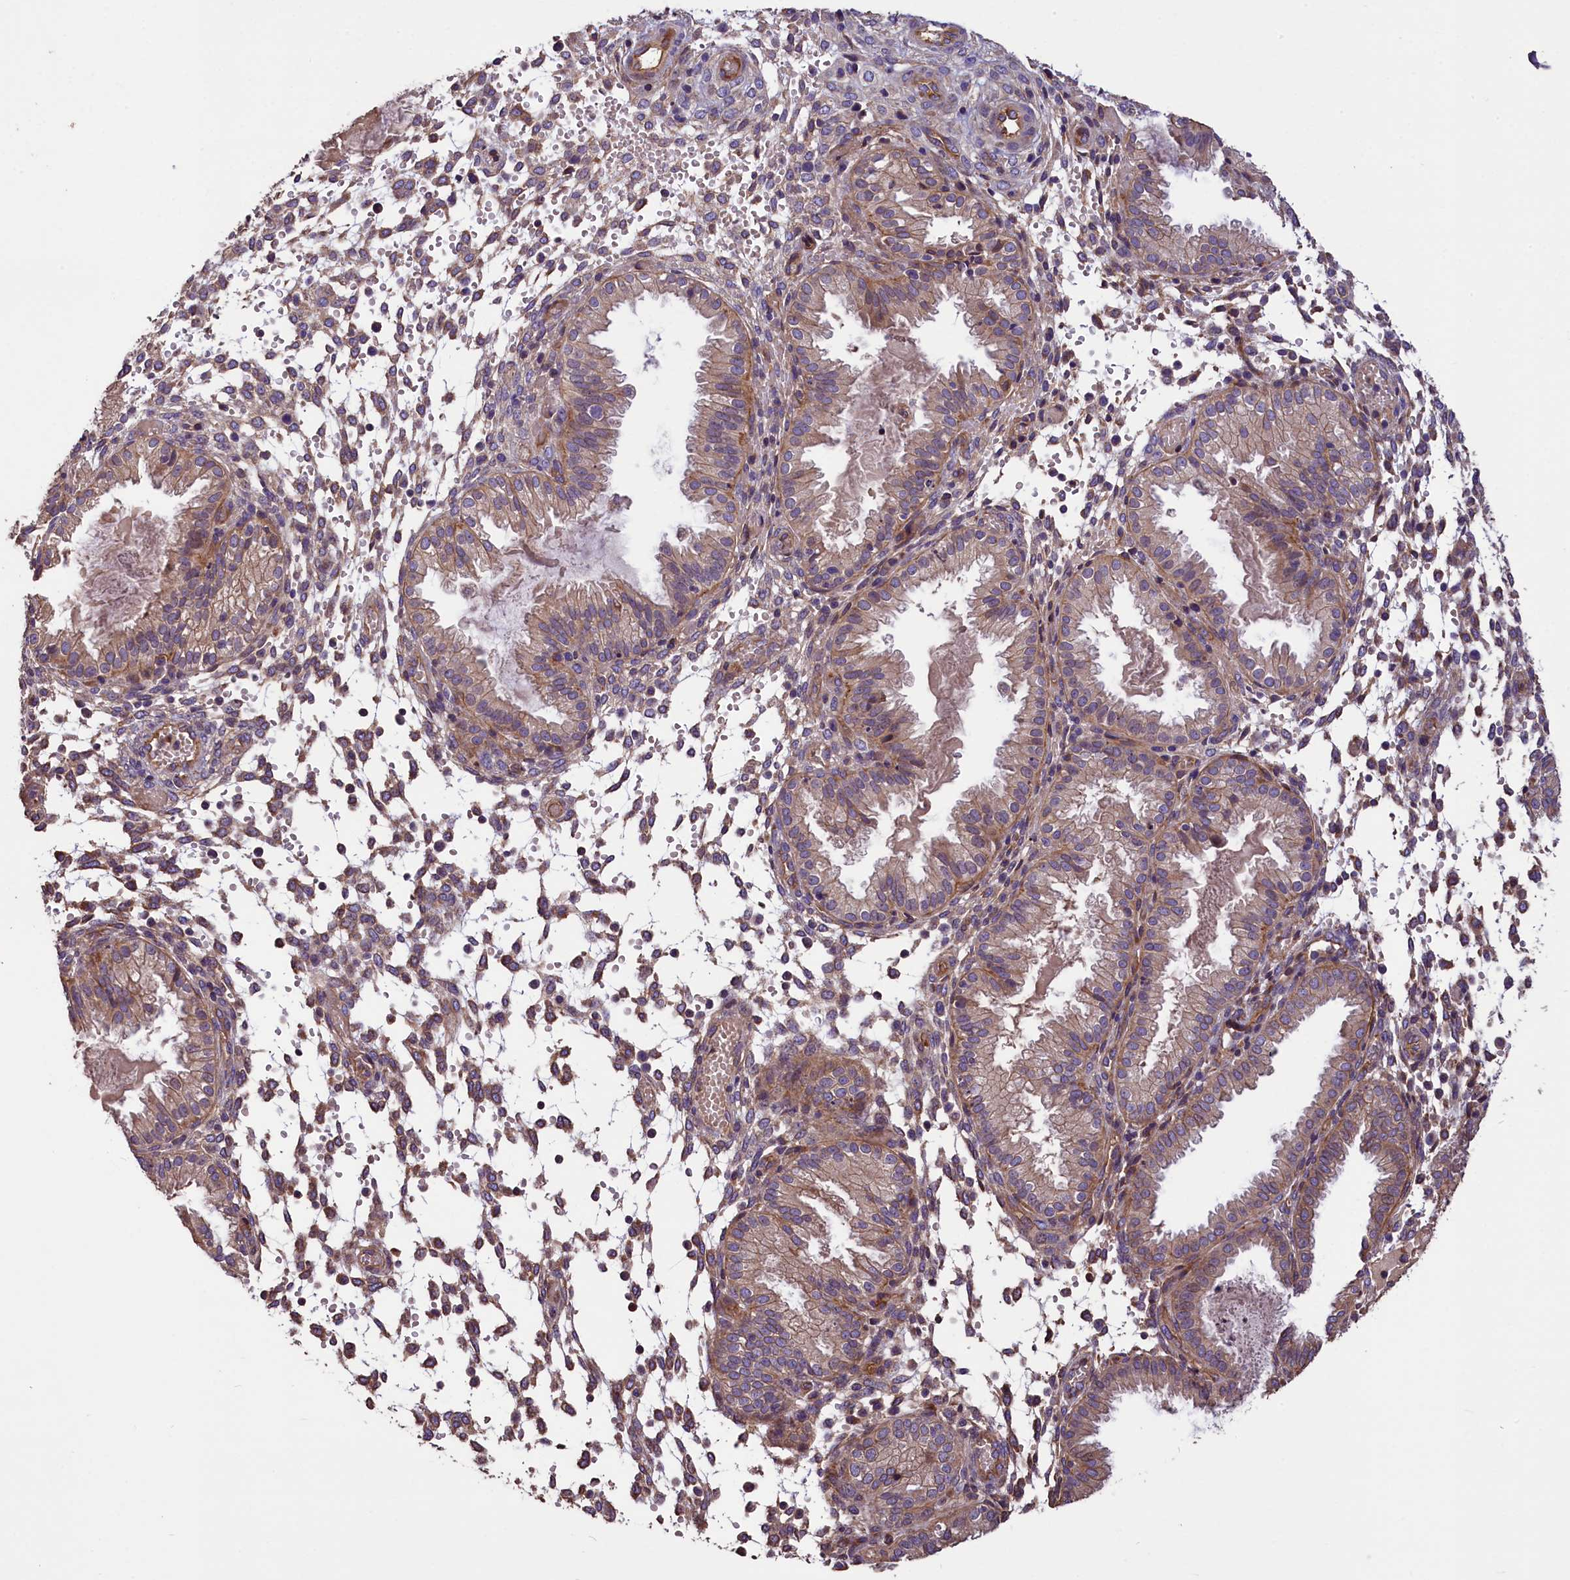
{"staining": {"intensity": "weak", "quantity": "25%-75%", "location": "cytoplasmic/membranous"}, "tissue": "endometrium", "cell_type": "Cells in endometrial stroma", "image_type": "normal", "snomed": [{"axis": "morphology", "description": "Normal tissue, NOS"}, {"axis": "topography", "description": "Endometrium"}], "caption": "Immunohistochemistry (IHC) micrograph of unremarkable human endometrium stained for a protein (brown), which shows low levels of weak cytoplasmic/membranous expression in approximately 25%-75% of cells in endometrial stroma.", "gene": "ERMARD", "patient": {"sex": "female", "age": 33}}